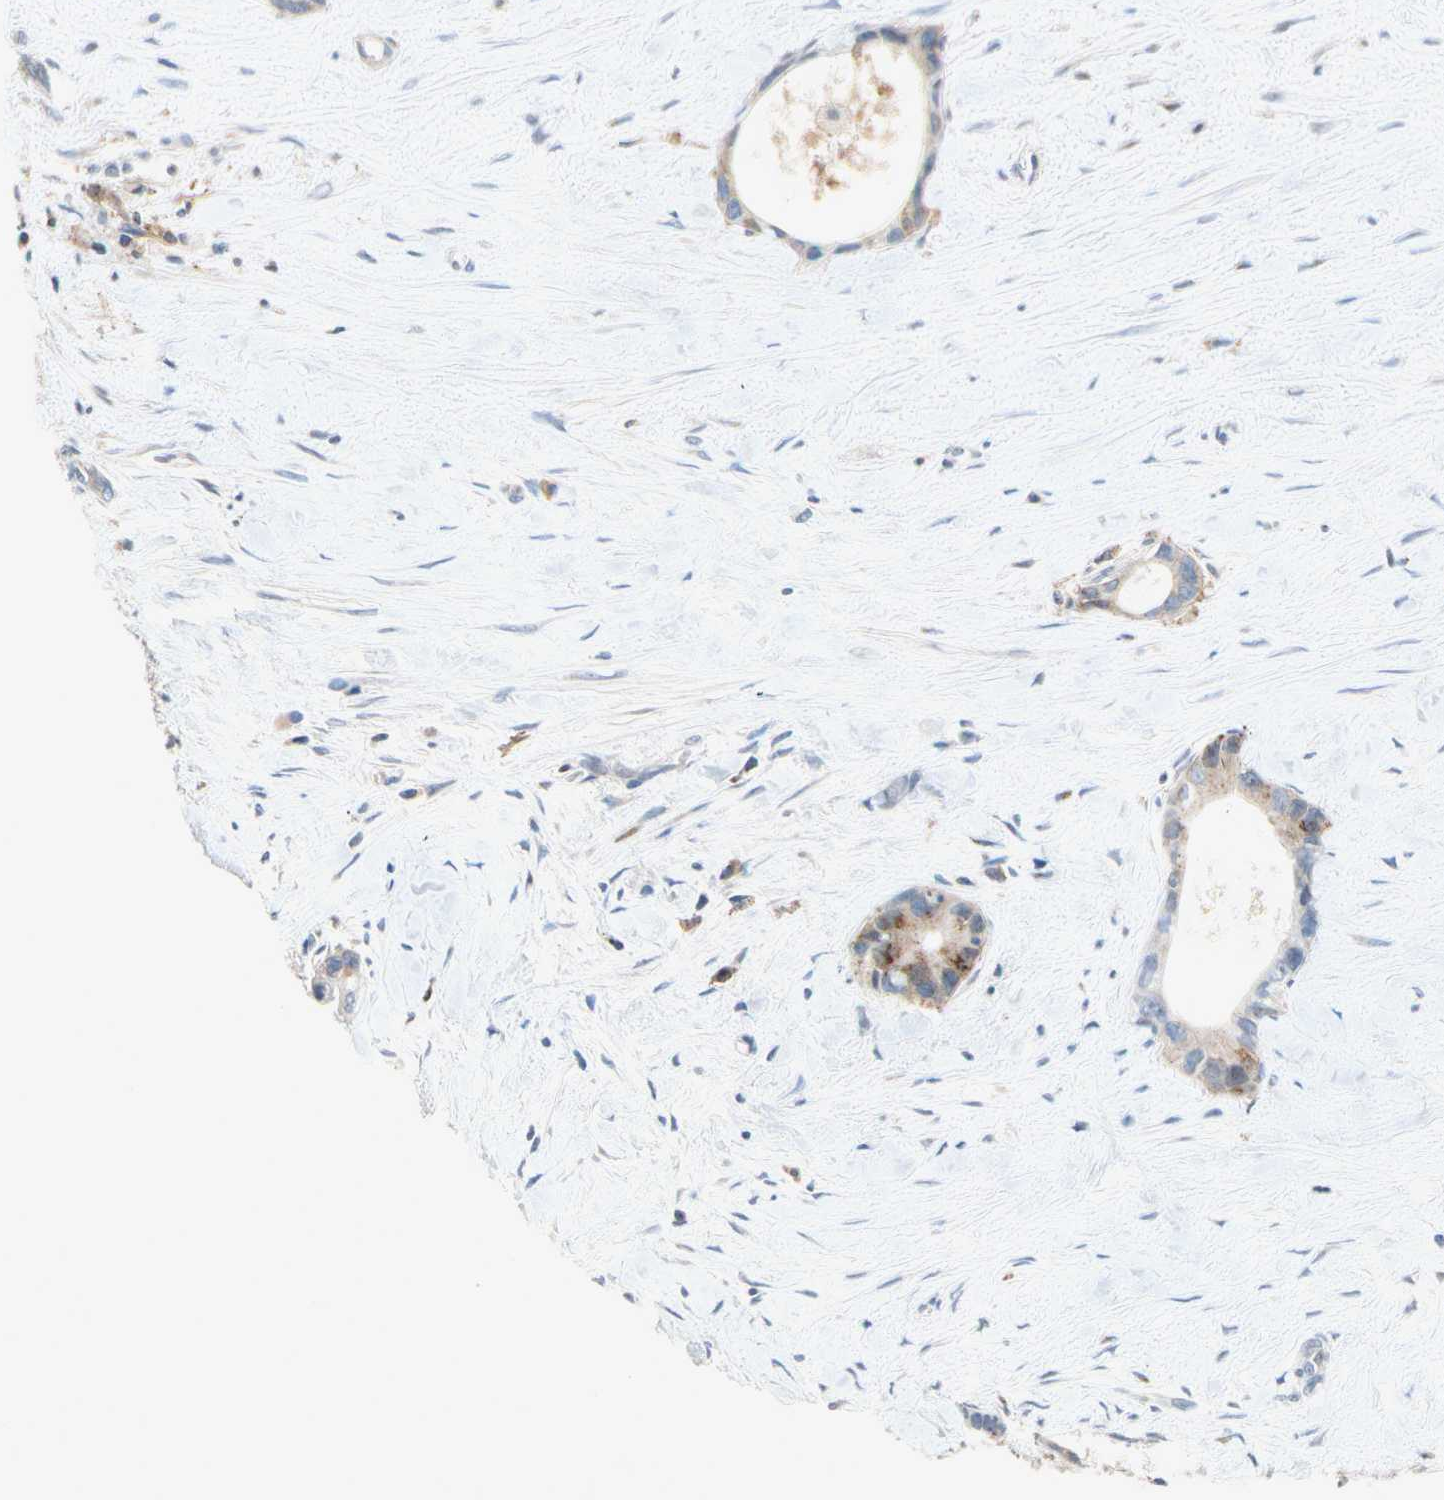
{"staining": {"intensity": "moderate", "quantity": "<25%", "location": "cytoplasmic/membranous"}, "tissue": "liver cancer", "cell_type": "Tumor cells", "image_type": "cancer", "snomed": [{"axis": "morphology", "description": "Cholangiocarcinoma"}, {"axis": "topography", "description": "Liver"}], "caption": "The image reveals a brown stain indicating the presence of a protein in the cytoplasmic/membranous of tumor cells in cholangiocarcinoma (liver).", "gene": "NDFIP2", "patient": {"sex": "female", "age": 55}}